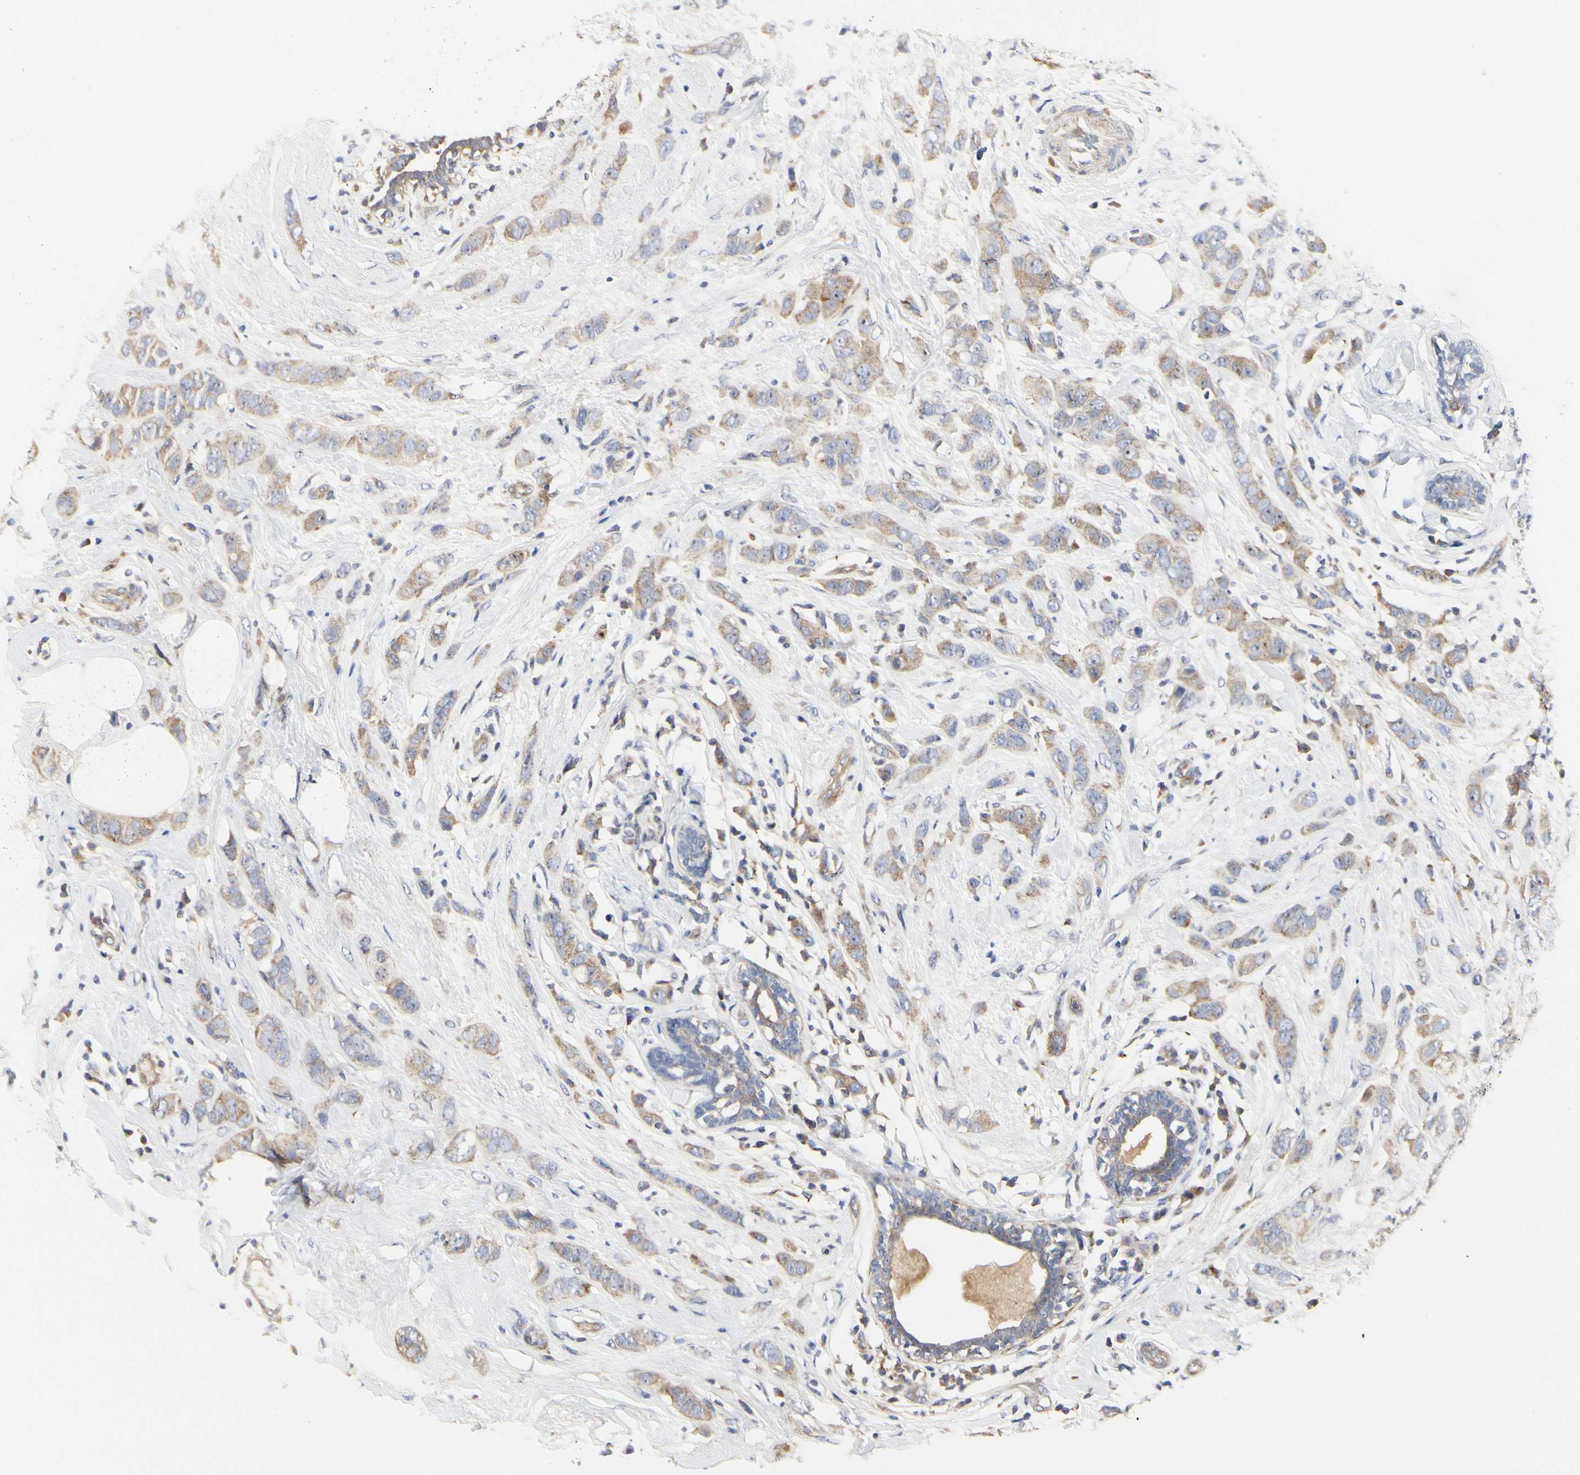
{"staining": {"intensity": "weak", "quantity": ">75%", "location": "cytoplasmic/membranous"}, "tissue": "breast cancer", "cell_type": "Tumor cells", "image_type": "cancer", "snomed": [{"axis": "morphology", "description": "Normal tissue, NOS"}, {"axis": "morphology", "description": "Duct carcinoma"}, {"axis": "topography", "description": "Breast"}], "caption": "IHC image of breast cancer (infiltrating ductal carcinoma) stained for a protein (brown), which reveals low levels of weak cytoplasmic/membranous staining in approximately >75% of tumor cells.", "gene": "SHANK2", "patient": {"sex": "female", "age": 50}}